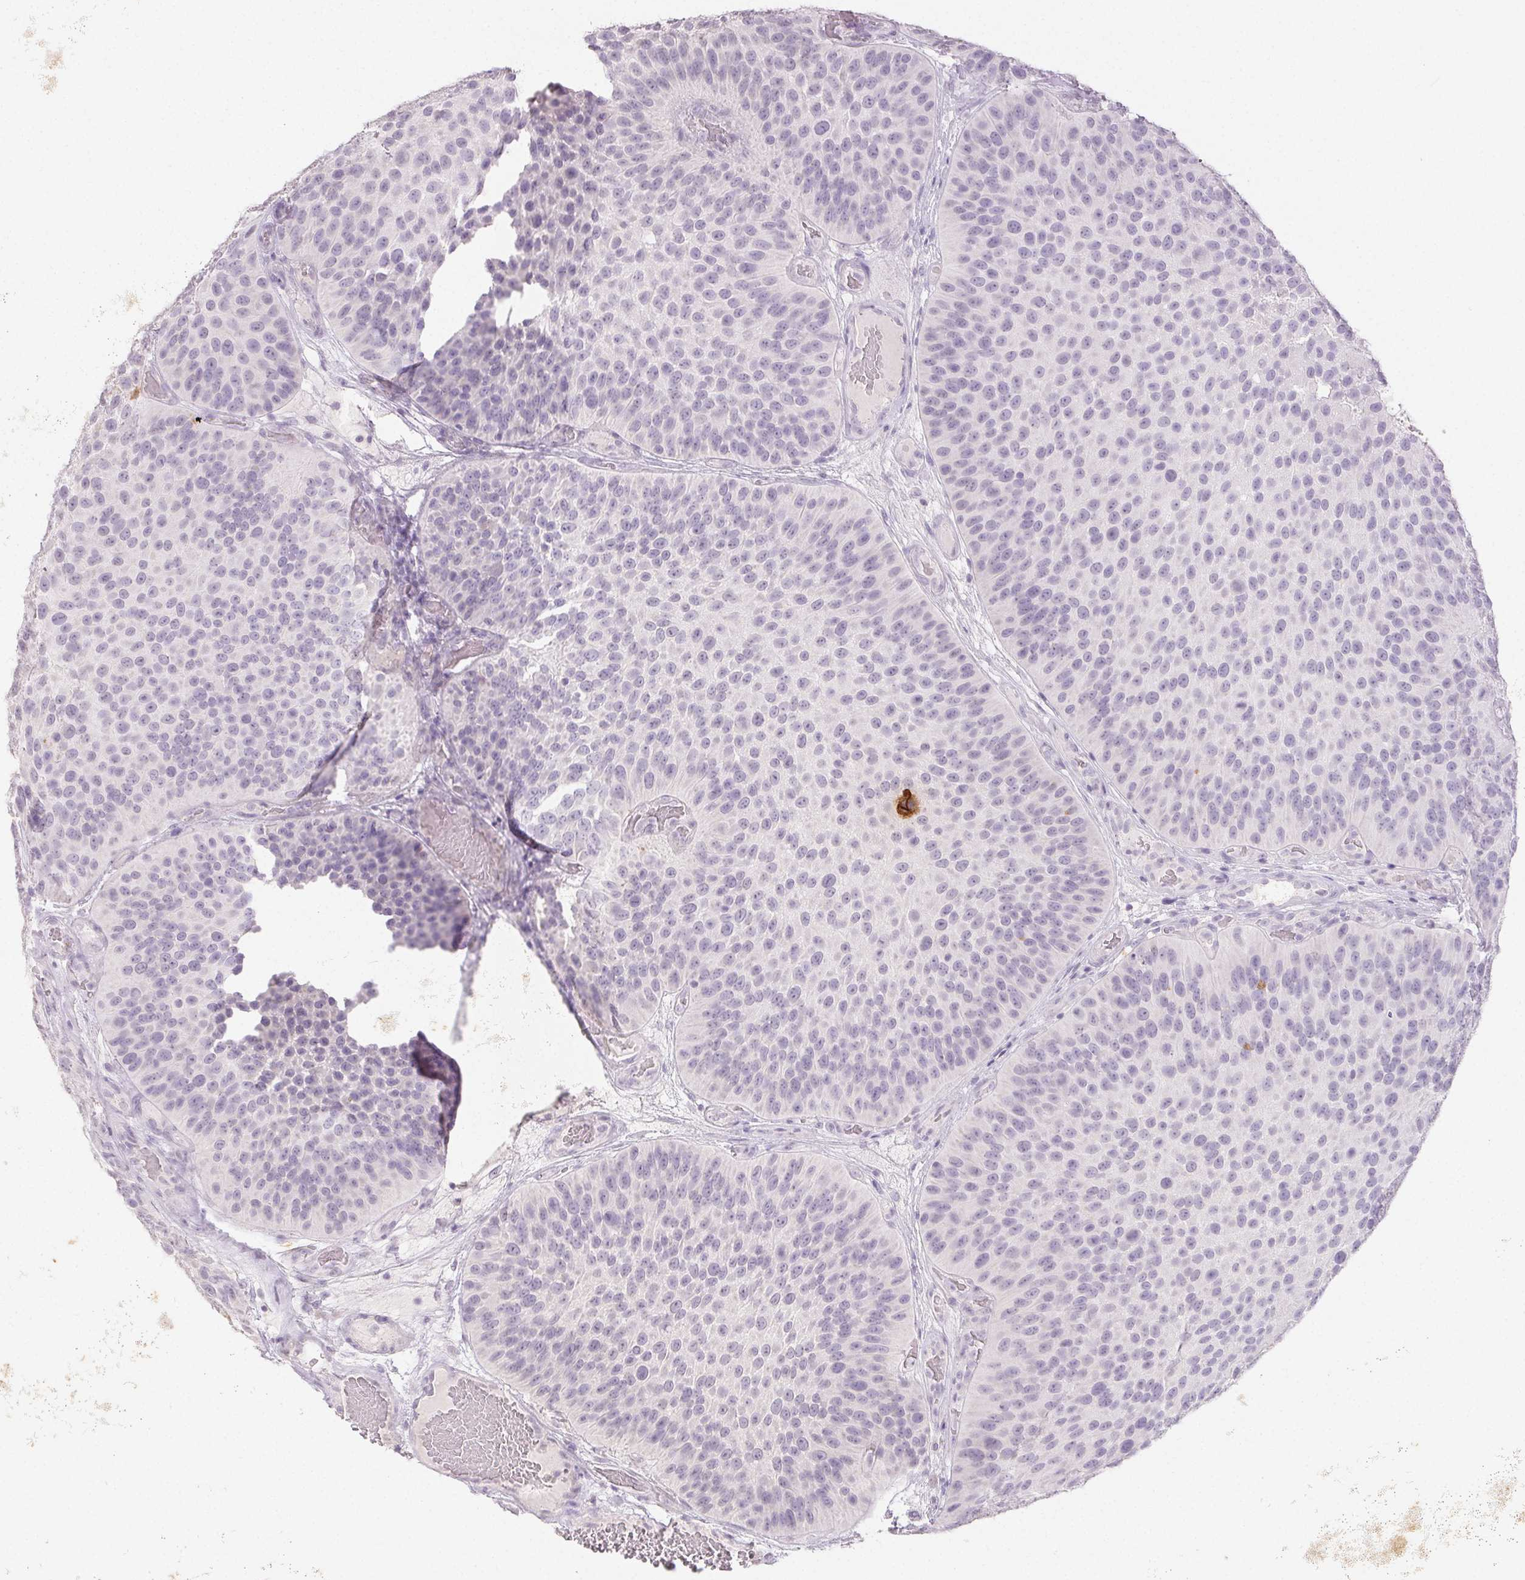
{"staining": {"intensity": "negative", "quantity": "none", "location": "none"}, "tissue": "urothelial cancer", "cell_type": "Tumor cells", "image_type": "cancer", "snomed": [{"axis": "morphology", "description": "Urothelial carcinoma, Low grade"}, {"axis": "topography", "description": "Urinary bladder"}], "caption": "An image of urothelial cancer stained for a protein shows no brown staining in tumor cells.", "gene": "PI3", "patient": {"sex": "male", "age": 76}}